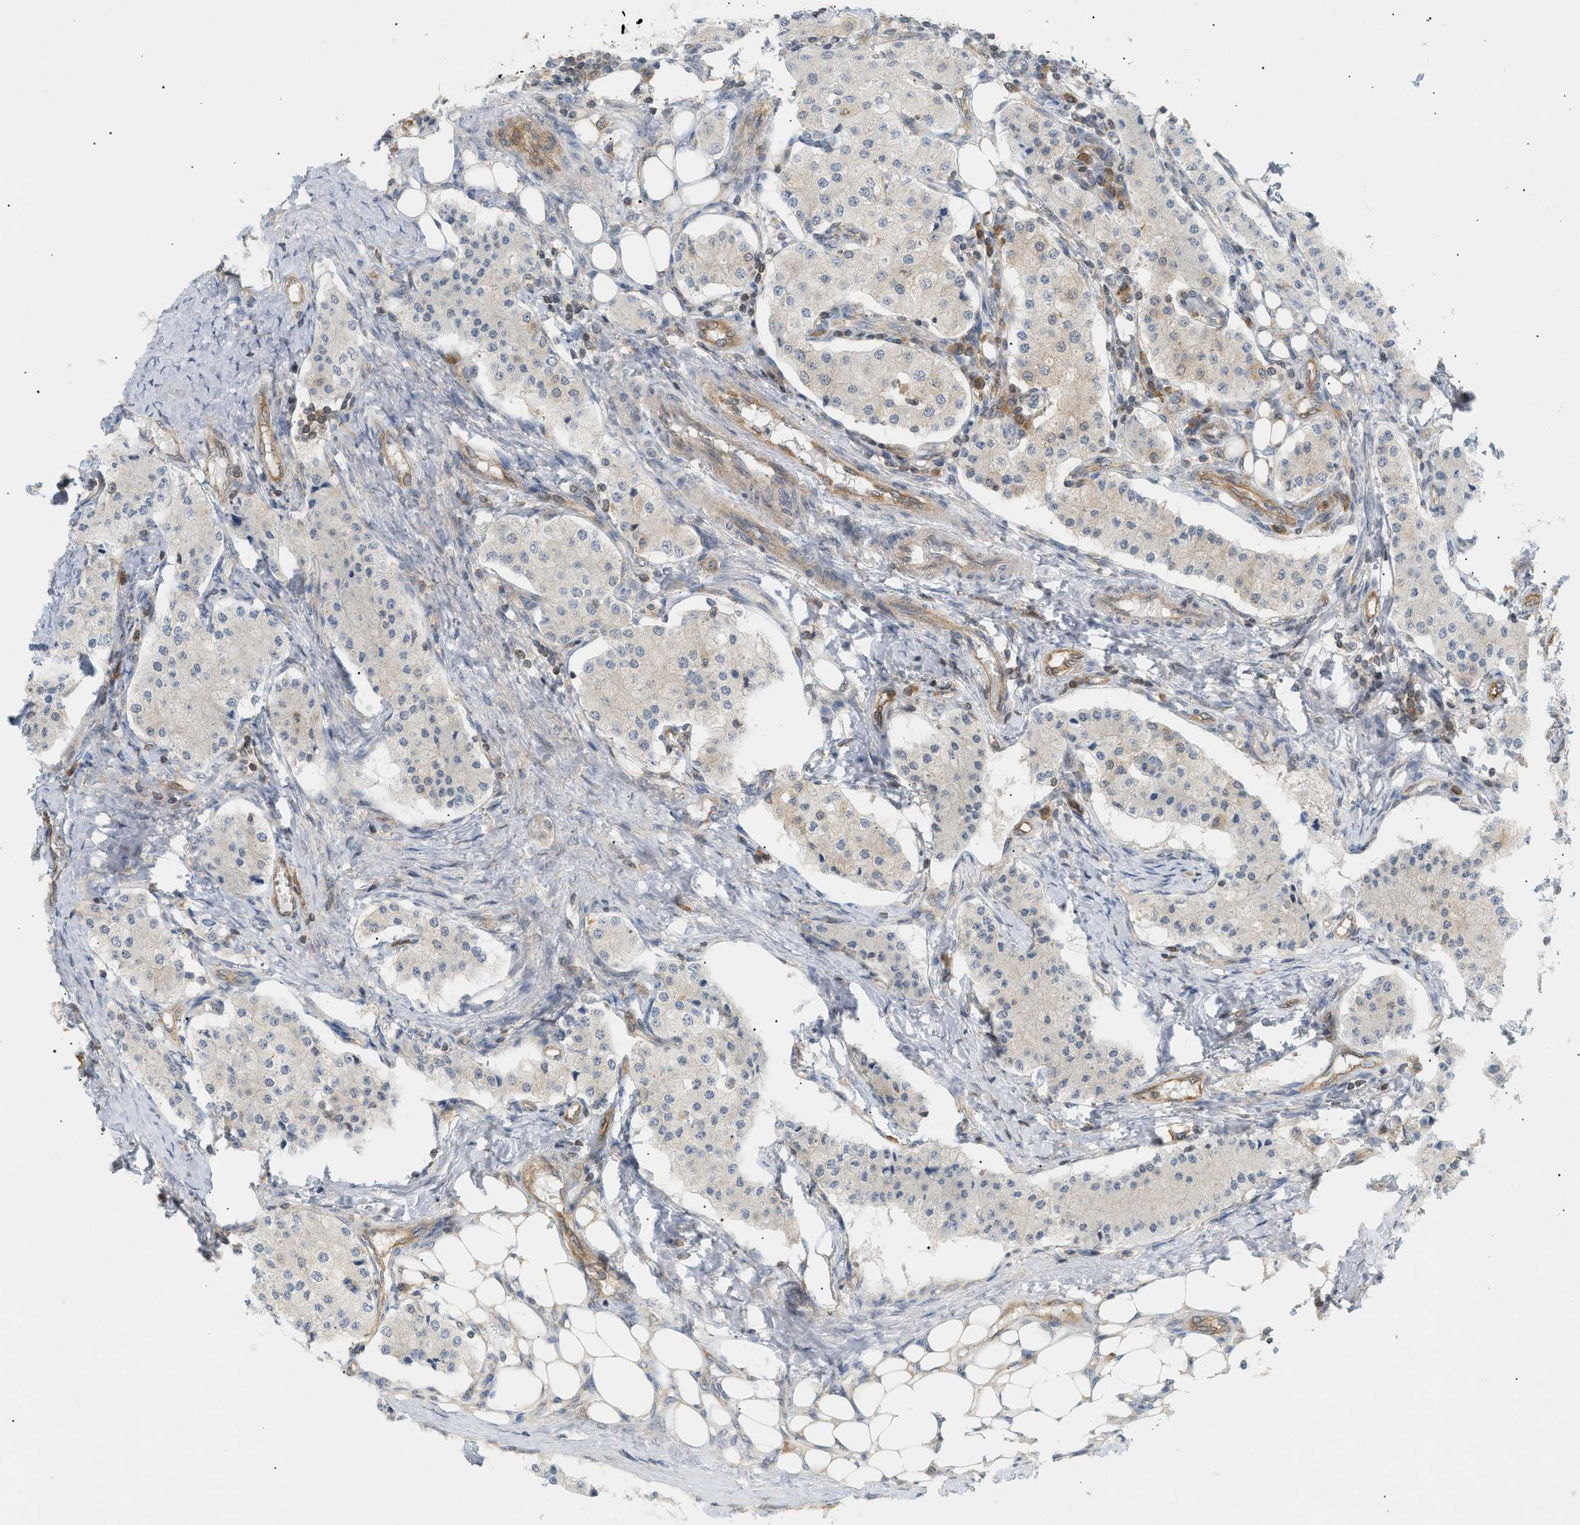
{"staining": {"intensity": "negative", "quantity": "none", "location": "none"}, "tissue": "carcinoid", "cell_type": "Tumor cells", "image_type": "cancer", "snomed": [{"axis": "morphology", "description": "Carcinoid, malignant, NOS"}, {"axis": "topography", "description": "Colon"}], "caption": "This is a image of immunohistochemistry (IHC) staining of malignant carcinoid, which shows no expression in tumor cells. (Brightfield microscopy of DAB immunohistochemistry at high magnification).", "gene": "SHC1", "patient": {"sex": "female", "age": 52}}